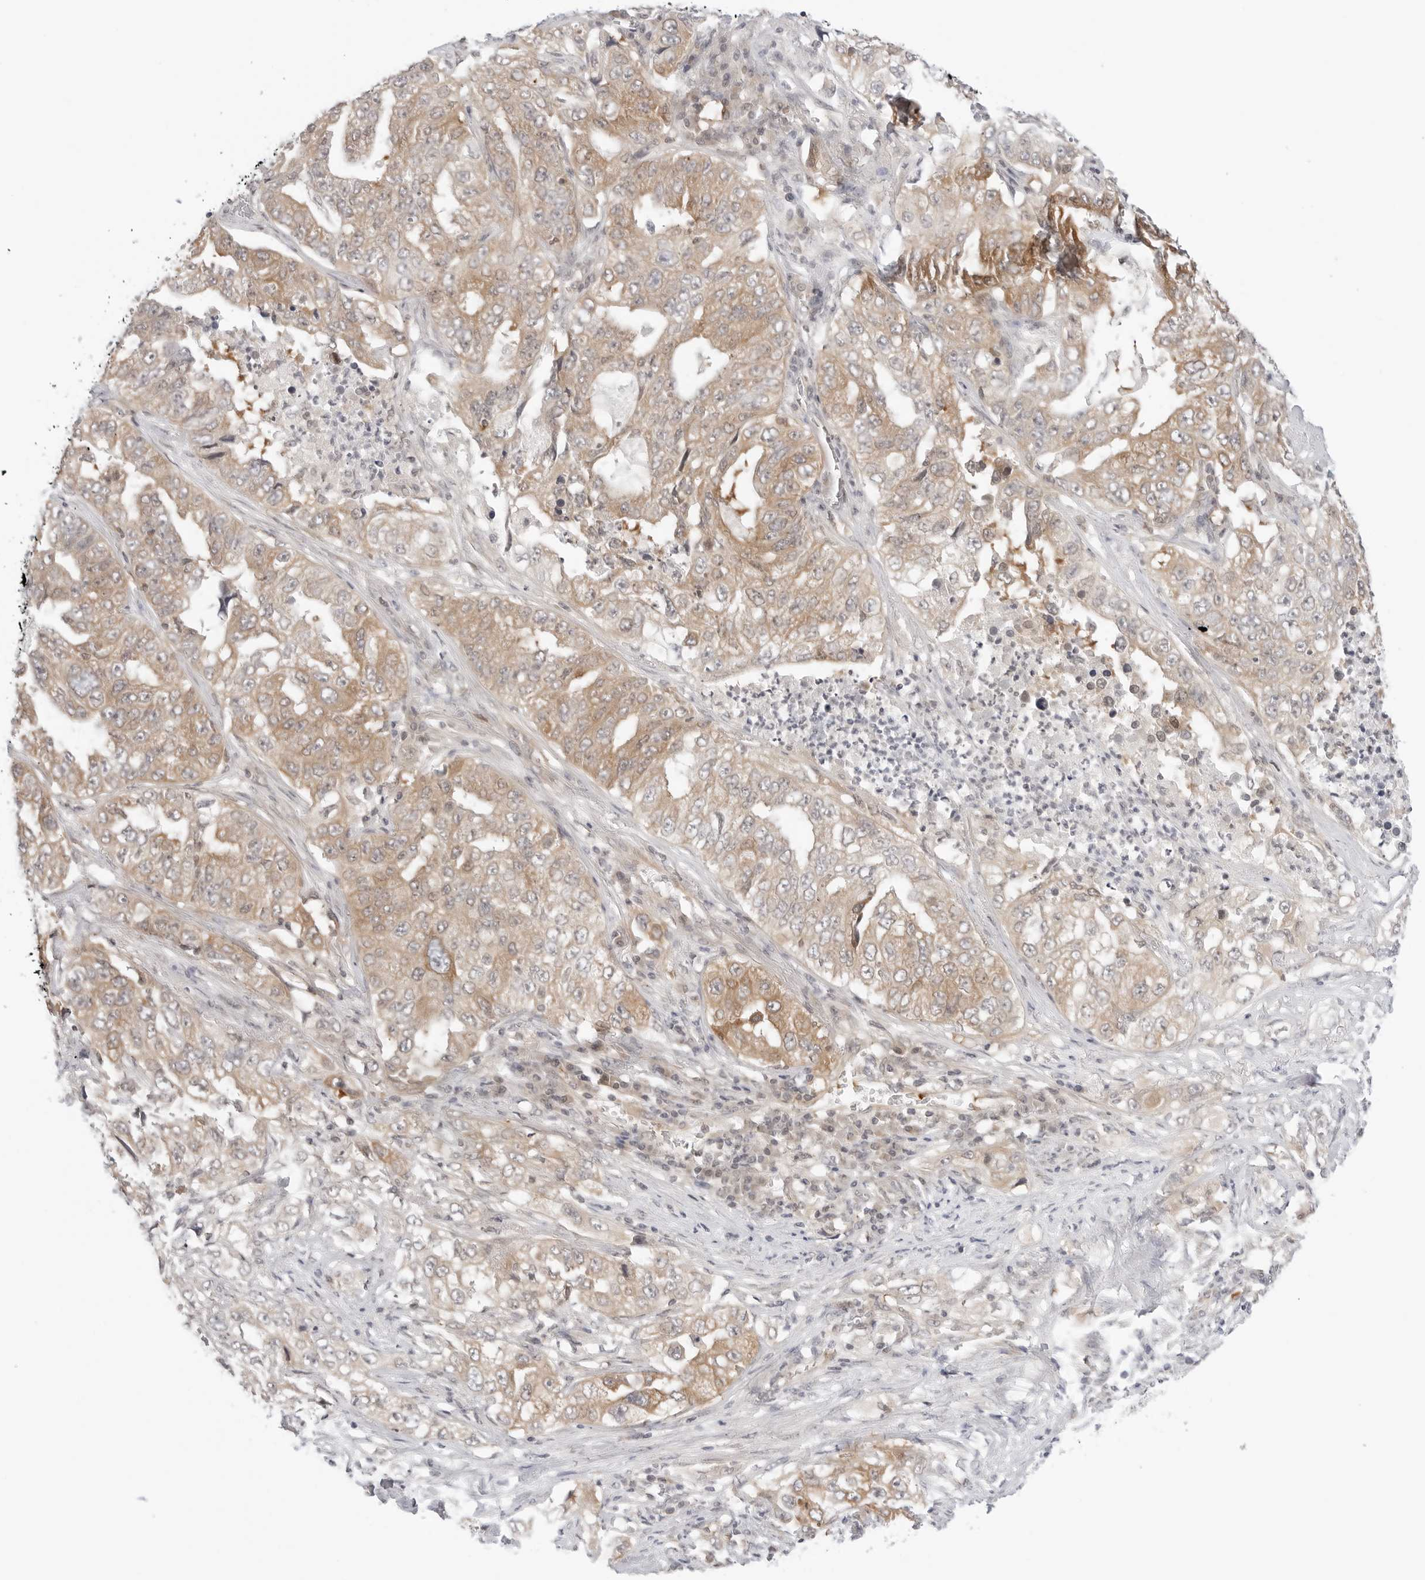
{"staining": {"intensity": "weak", "quantity": "25%-75%", "location": "cytoplasmic/membranous"}, "tissue": "lung cancer", "cell_type": "Tumor cells", "image_type": "cancer", "snomed": [{"axis": "morphology", "description": "Adenocarcinoma, NOS"}, {"axis": "topography", "description": "Lung"}], "caption": "Protein staining displays weak cytoplasmic/membranous staining in about 25%-75% of tumor cells in lung cancer.", "gene": "NUDC", "patient": {"sex": "female", "age": 51}}